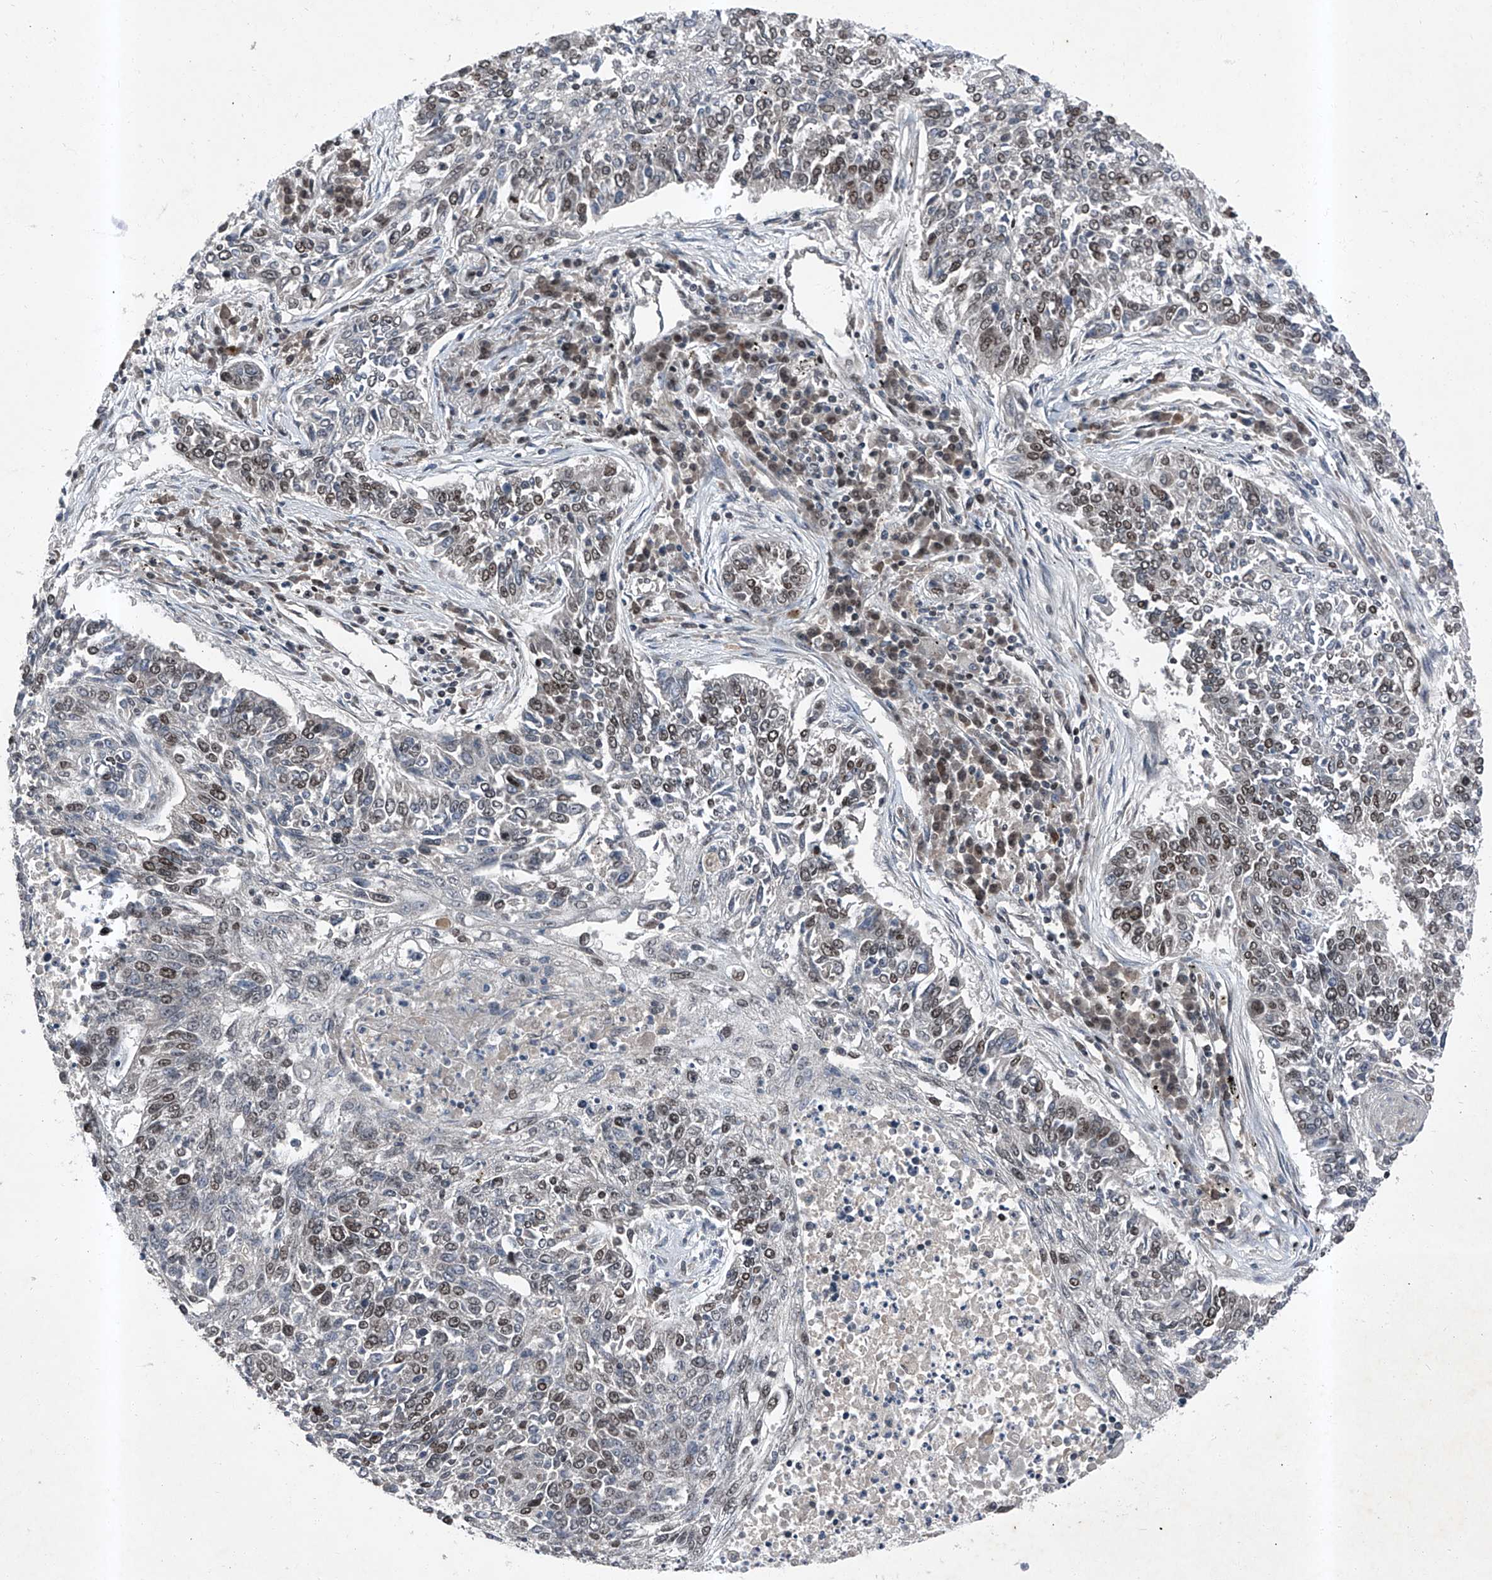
{"staining": {"intensity": "moderate", "quantity": "<25%", "location": "nuclear"}, "tissue": "lung cancer", "cell_type": "Tumor cells", "image_type": "cancer", "snomed": [{"axis": "morphology", "description": "Normal tissue, NOS"}, {"axis": "morphology", "description": "Squamous cell carcinoma, NOS"}, {"axis": "topography", "description": "Cartilage tissue"}, {"axis": "topography", "description": "Bronchus"}, {"axis": "topography", "description": "Lung"}], "caption": "Moderate nuclear staining is appreciated in about <25% of tumor cells in lung cancer.", "gene": "BMI1", "patient": {"sex": "female", "age": 49}}